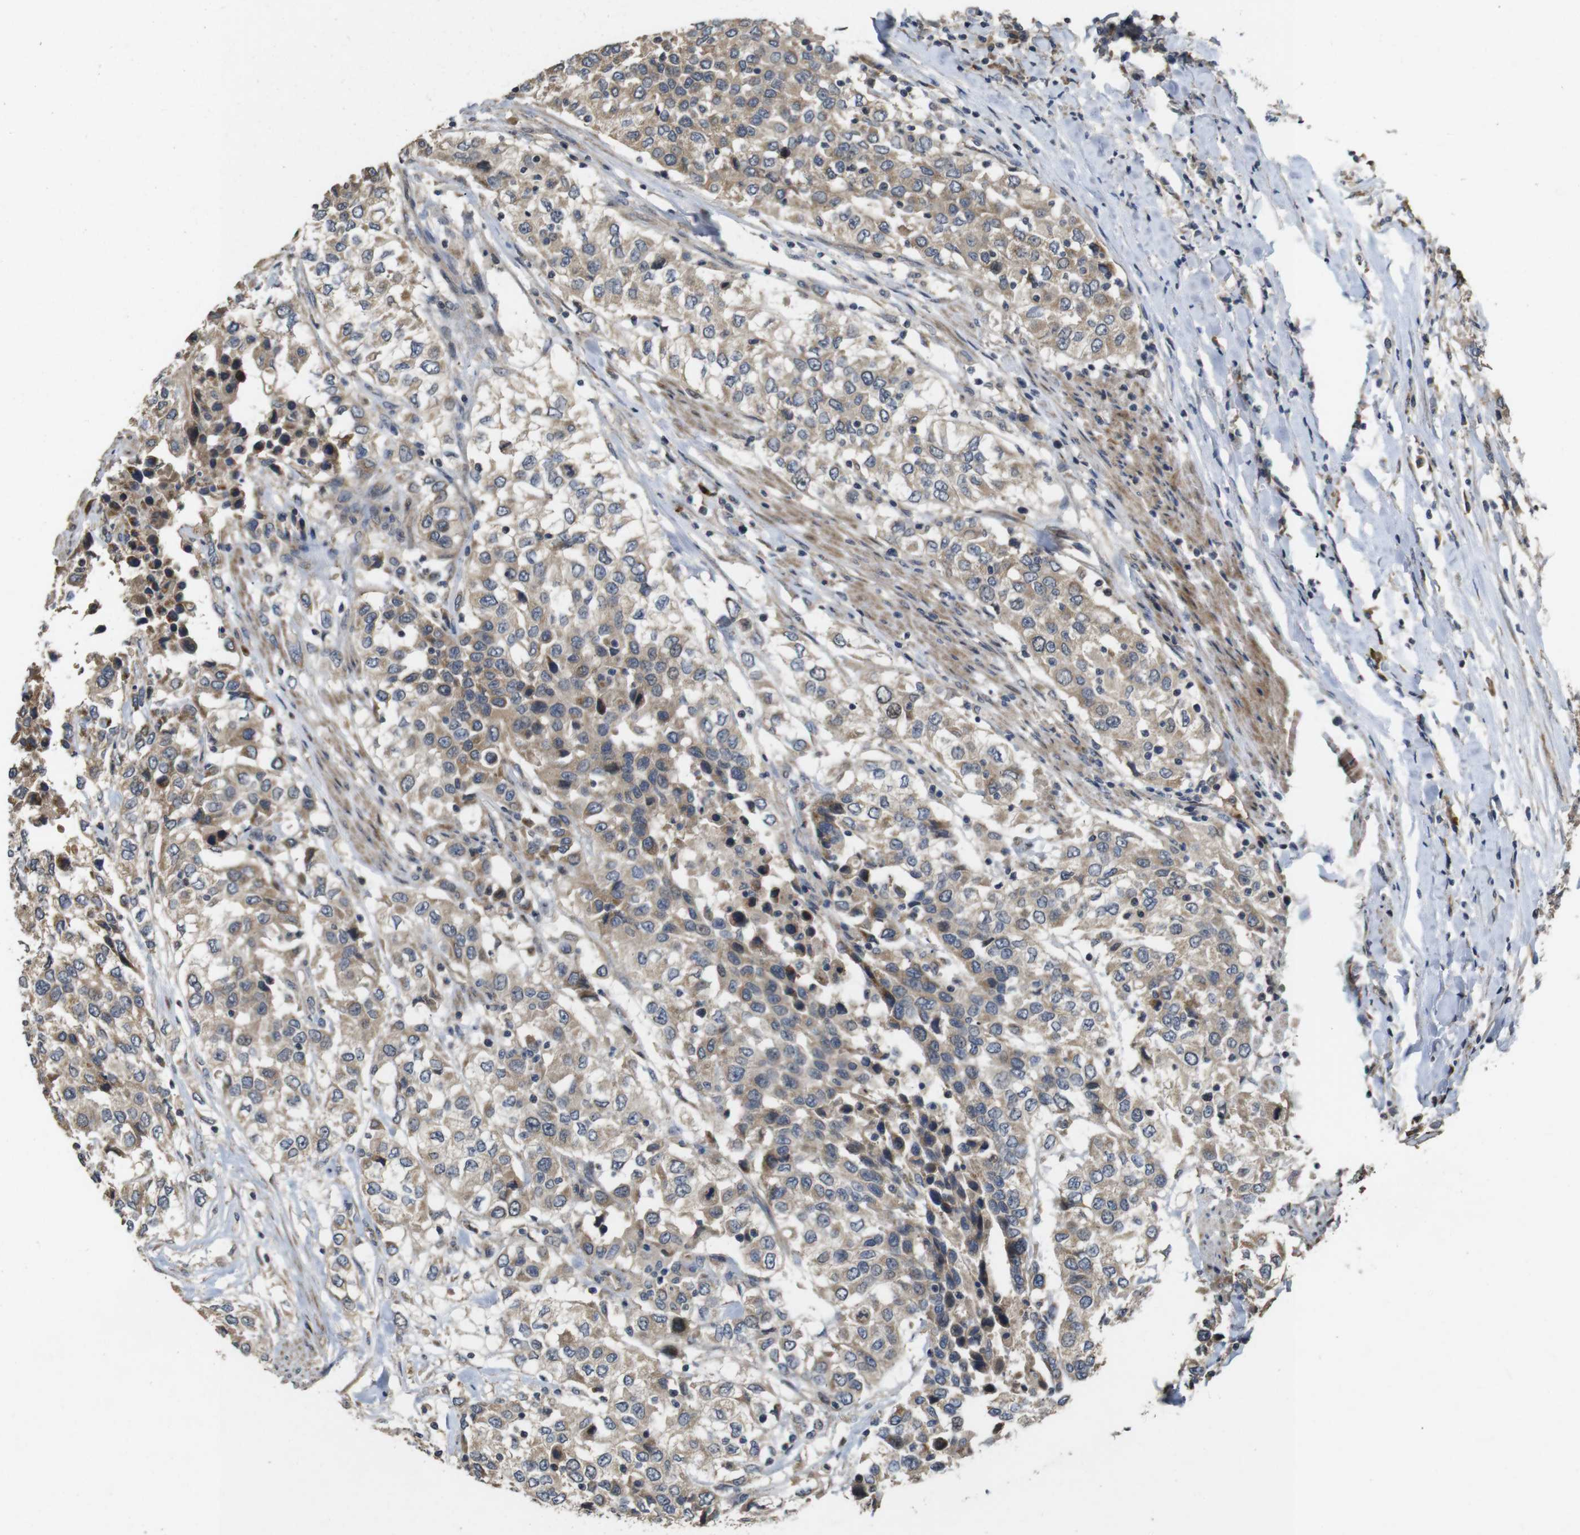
{"staining": {"intensity": "moderate", "quantity": ">75%", "location": "cytoplasmic/membranous"}, "tissue": "urothelial cancer", "cell_type": "Tumor cells", "image_type": "cancer", "snomed": [{"axis": "morphology", "description": "Urothelial carcinoma, High grade"}, {"axis": "topography", "description": "Urinary bladder"}], "caption": "Protein expression analysis of human urothelial cancer reveals moderate cytoplasmic/membranous positivity in approximately >75% of tumor cells.", "gene": "PCDHB10", "patient": {"sex": "female", "age": 56}}